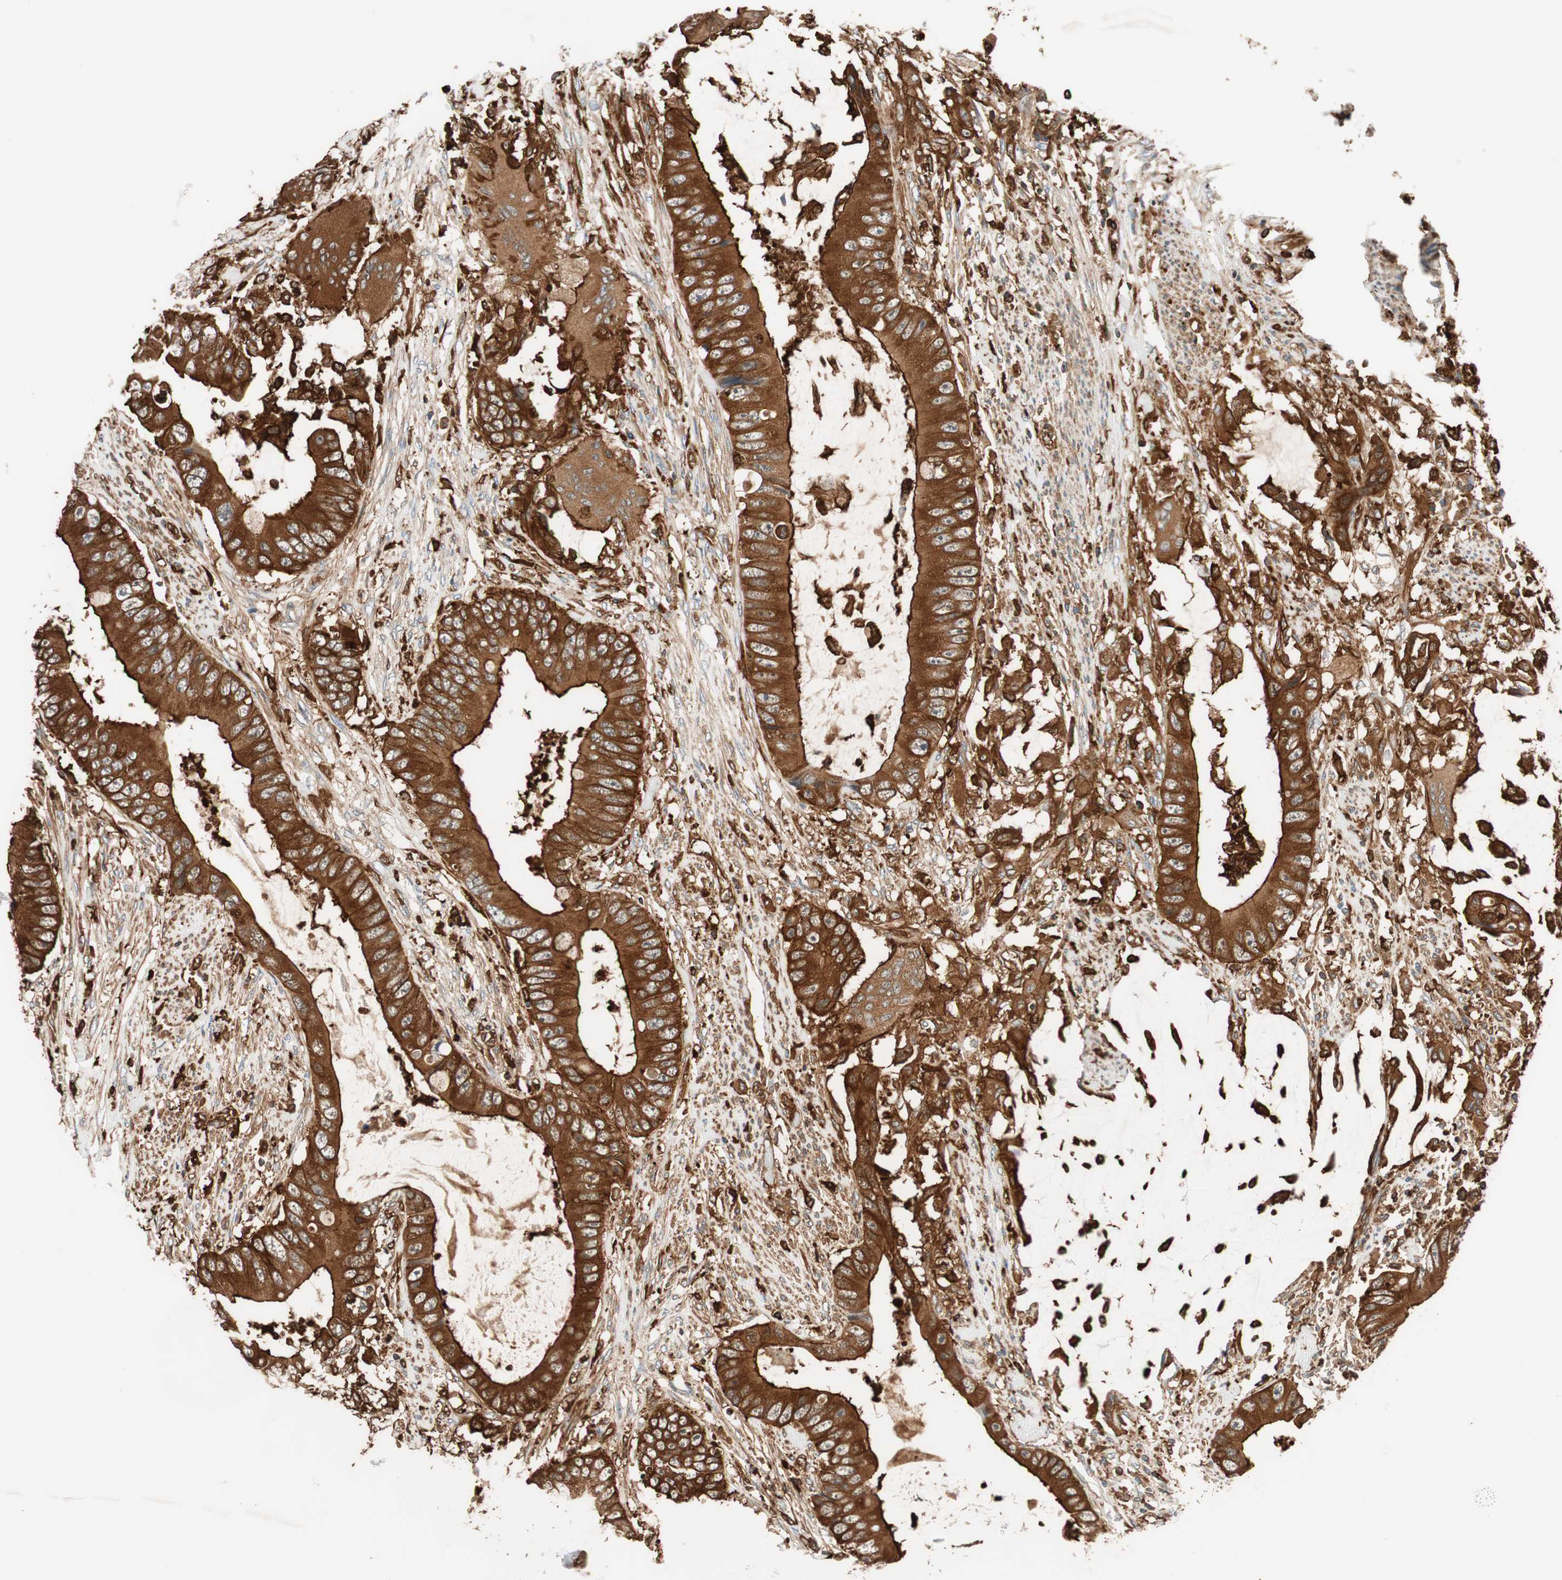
{"staining": {"intensity": "strong", "quantity": ">75%", "location": "cytoplasmic/membranous"}, "tissue": "colorectal cancer", "cell_type": "Tumor cells", "image_type": "cancer", "snomed": [{"axis": "morphology", "description": "Adenocarcinoma, NOS"}, {"axis": "topography", "description": "Rectum"}], "caption": "Immunohistochemistry micrograph of human colorectal cancer (adenocarcinoma) stained for a protein (brown), which demonstrates high levels of strong cytoplasmic/membranous staining in approximately >75% of tumor cells.", "gene": "VASP", "patient": {"sex": "female", "age": 77}}